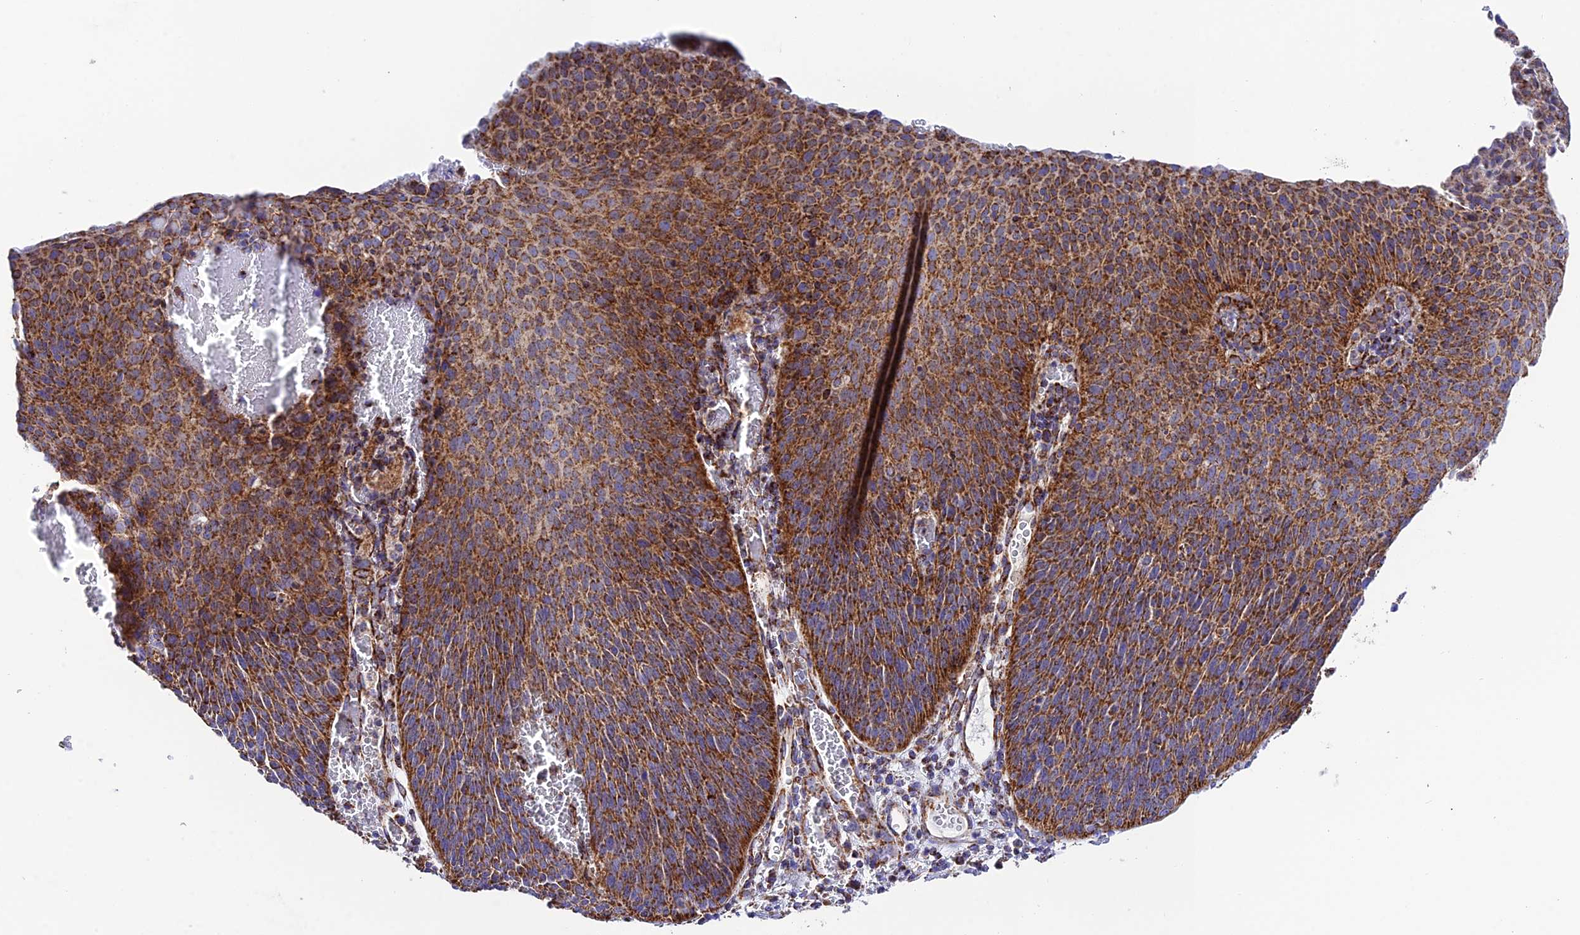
{"staining": {"intensity": "strong", "quantity": ">75%", "location": "cytoplasmic/membranous"}, "tissue": "cervical cancer", "cell_type": "Tumor cells", "image_type": "cancer", "snomed": [{"axis": "morphology", "description": "Squamous cell carcinoma, NOS"}, {"axis": "topography", "description": "Cervix"}], "caption": "Cervical cancer tissue reveals strong cytoplasmic/membranous positivity in about >75% of tumor cells, visualized by immunohistochemistry. The staining is performed using DAB brown chromogen to label protein expression. The nuclei are counter-stained blue using hematoxylin.", "gene": "CHCHD3", "patient": {"sex": "female", "age": 55}}